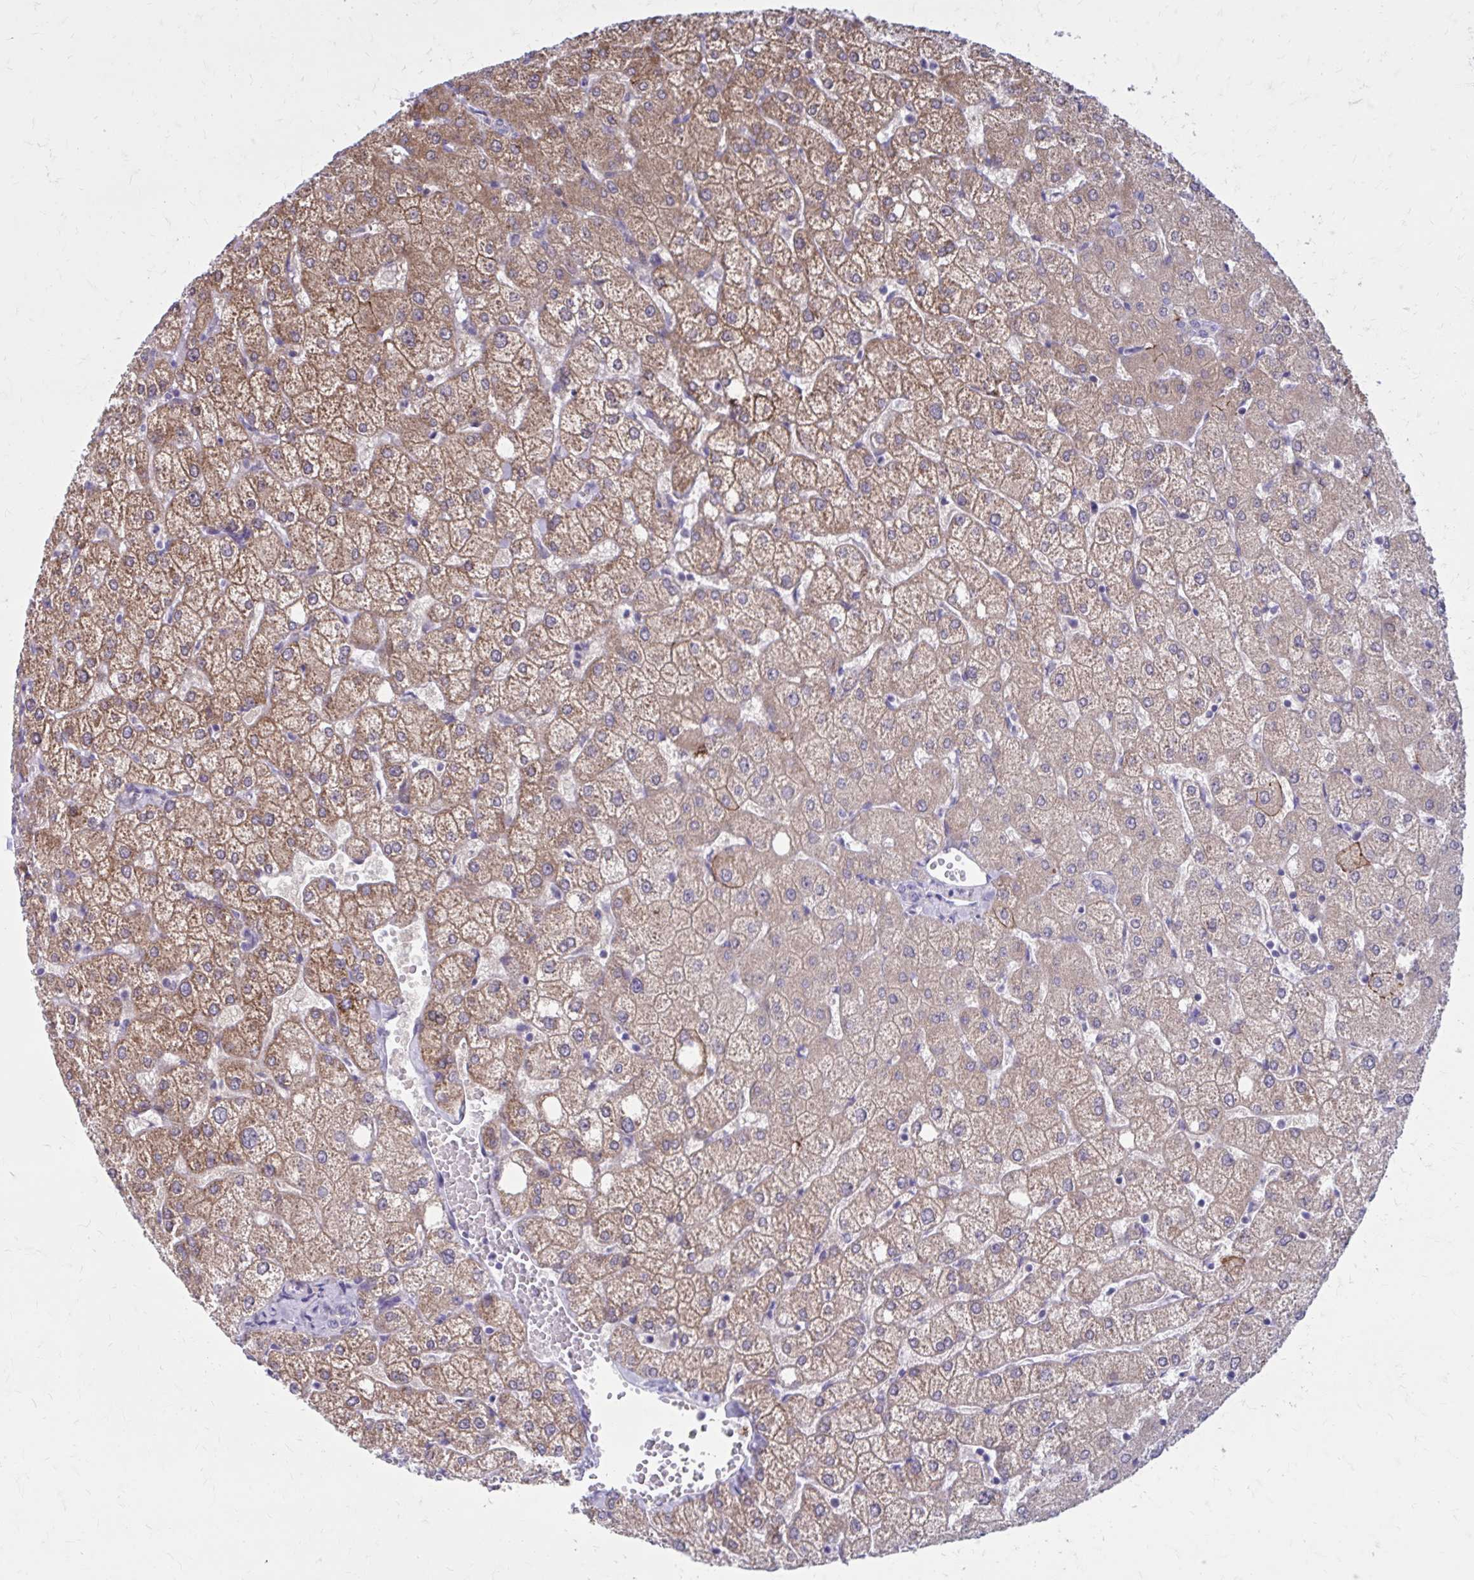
{"staining": {"intensity": "negative", "quantity": "none", "location": "none"}, "tissue": "liver", "cell_type": "Cholangiocytes", "image_type": "normal", "snomed": [{"axis": "morphology", "description": "Normal tissue, NOS"}, {"axis": "topography", "description": "Liver"}], "caption": "The IHC micrograph has no significant expression in cholangiocytes of liver.", "gene": "GIGYF2", "patient": {"sex": "female", "age": 54}}